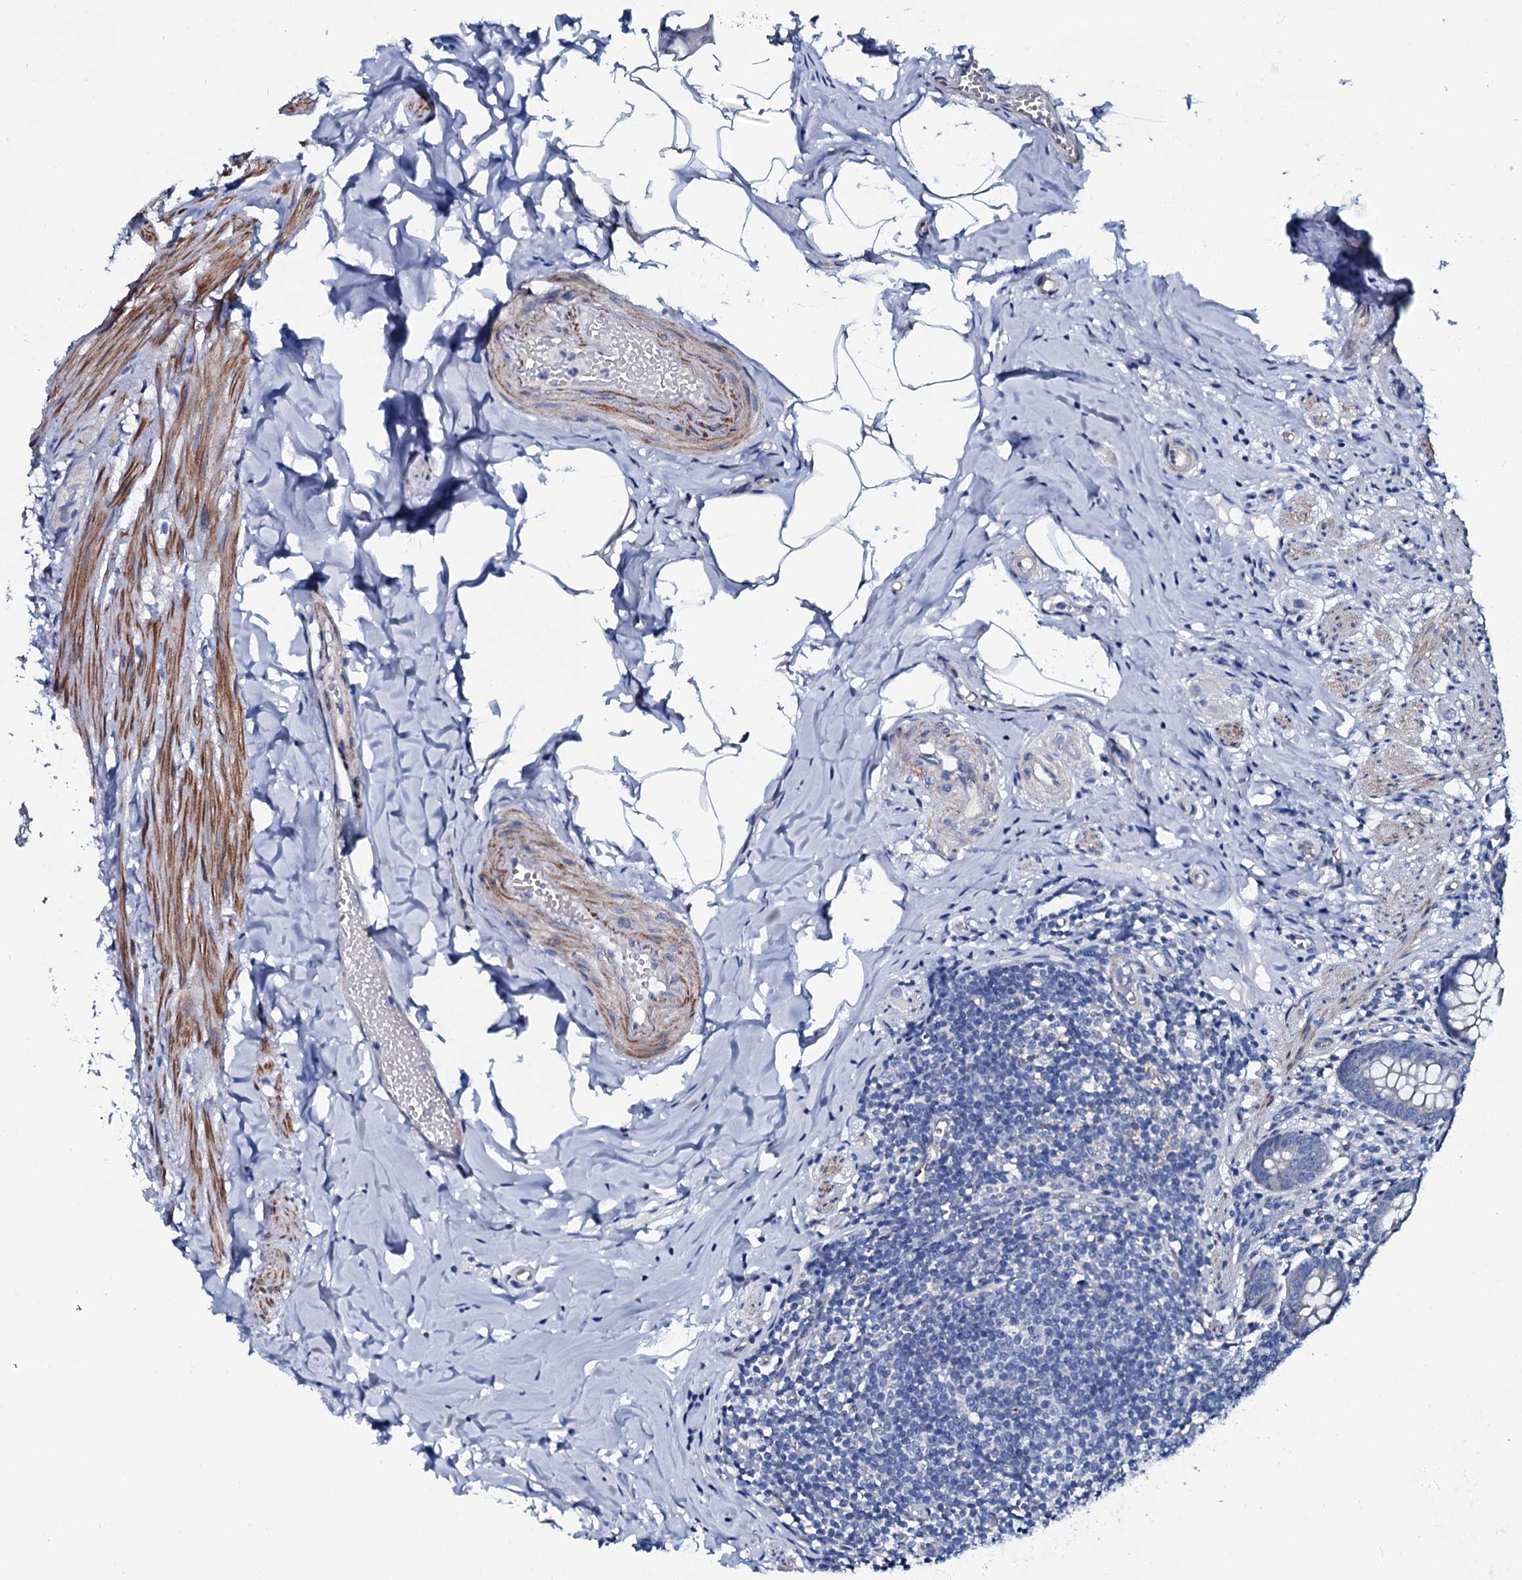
{"staining": {"intensity": "strong", "quantity": "<25%", "location": "cytoplasmic/membranous"}, "tissue": "appendix", "cell_type": "Glandular cells", "image_type": "normal", "snomed": [{"axis": "morphology", "description": "Normal tissue, NOS"}, {"axis": "topography", "description": "Appendix"}], "caption": "Immunohistochemistry (IHC) photomicrograph of normal appendix: appendix stained using immunohistochemistry (IHC) reveals medium levels of strong protein expression localized specifically in the cytoplasmic/membranous of glandular cells, appearing as a cytoplasmic/membranous brown color.", "gene": "GYS2", "patient": {"sex": "male", "age": 55}}